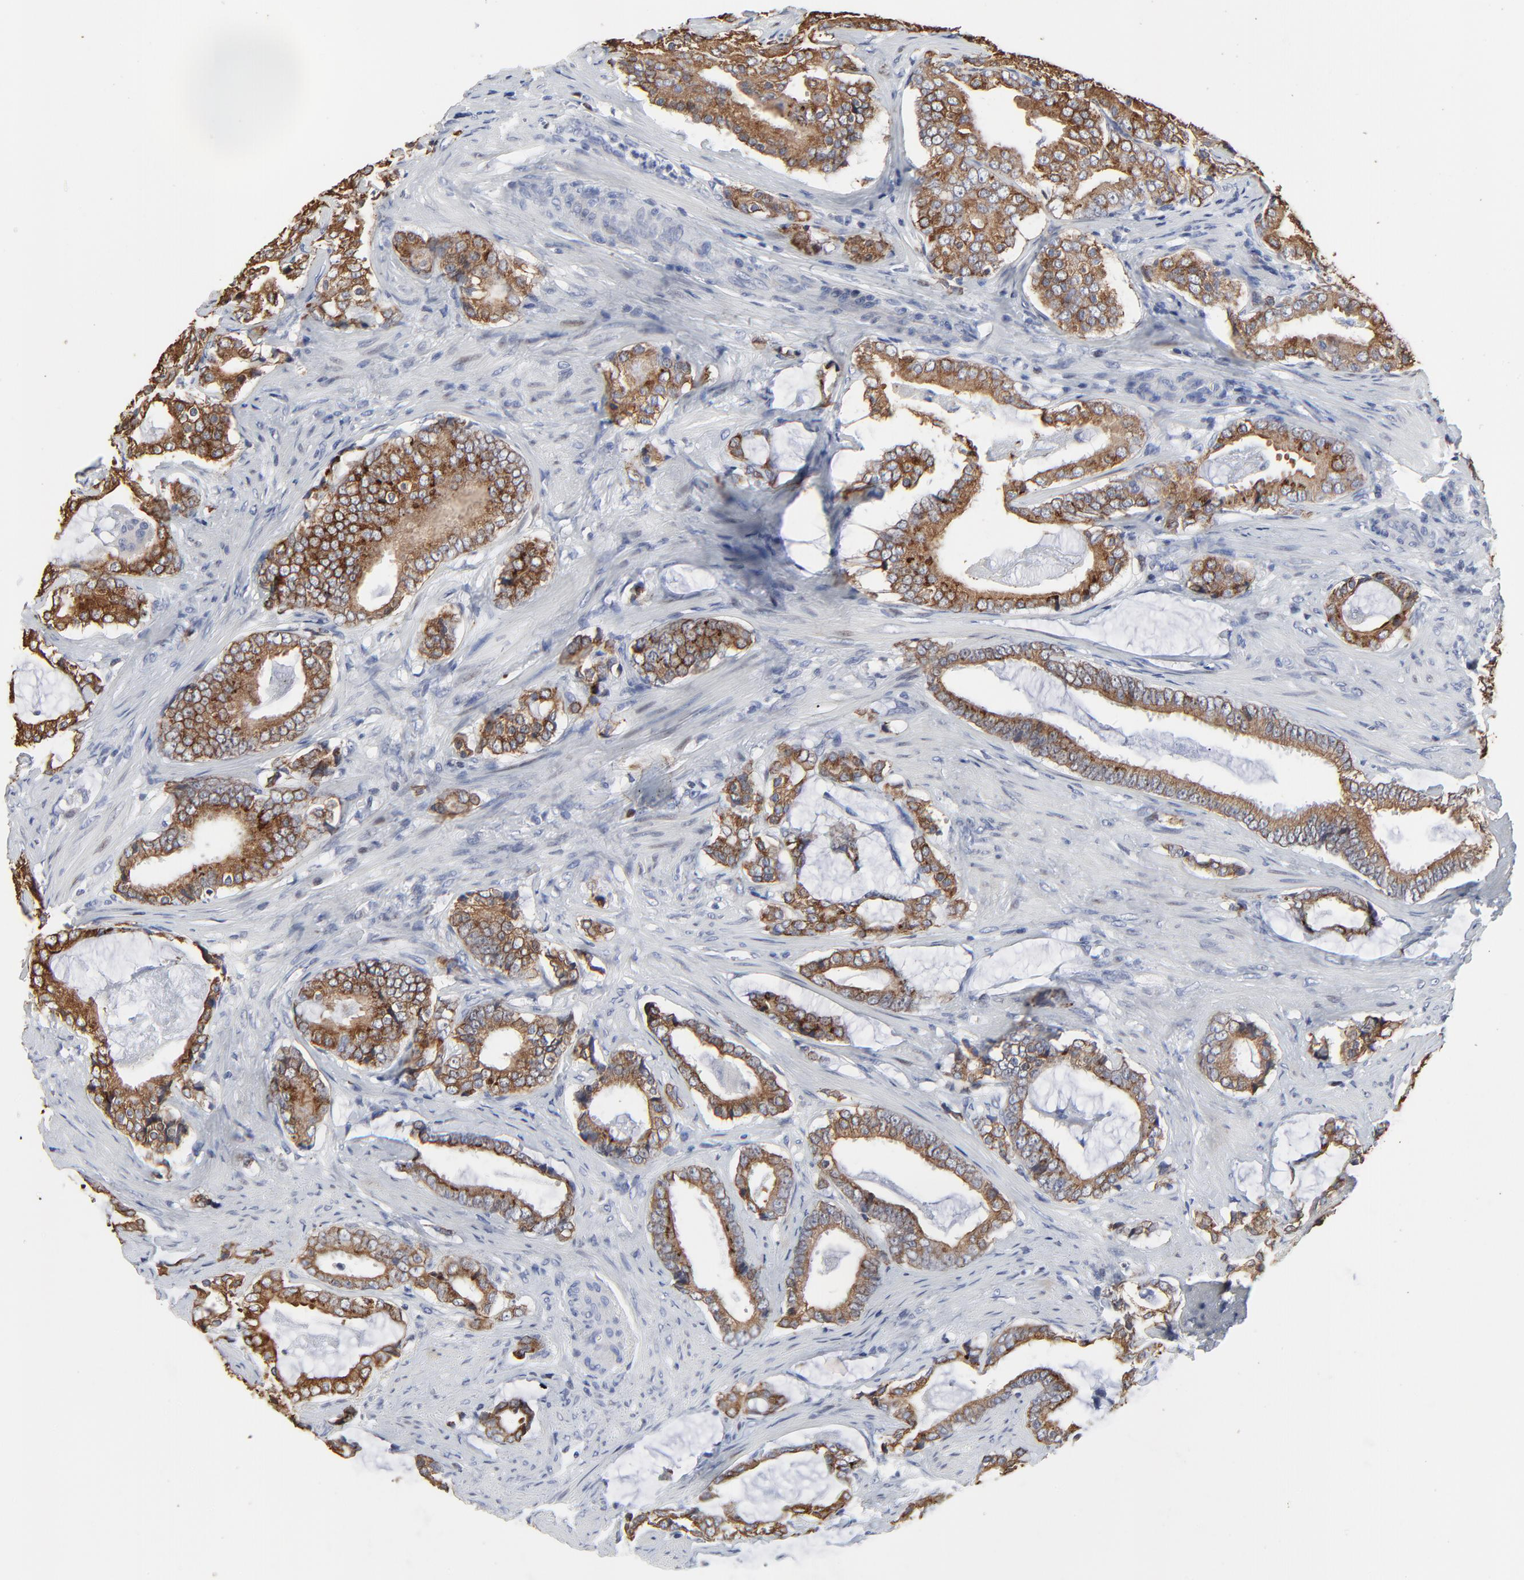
{"staining": {"intensity": "moderate", "quantity": ">75%", "location": "cytoplasmic/membranous"}, "tissue": "prostate cancer", "cell_type": "Tumor cells", "image_type": "cancer", "snomed": [{"axis": "morphology", "description": "Adenocarcinoma, Low grade"}, {"axis": "topography", "description": "Prostate"}], "caption": "Immunohistochemical staining of human prostate adenocarcinoma (low-grade) reveals medium levels of moderate cytoplasmic/membranous protein staining in about >75% of tumor cells.", "gene": "LNX1", "patient": {"sex": "male", "age": 59}}